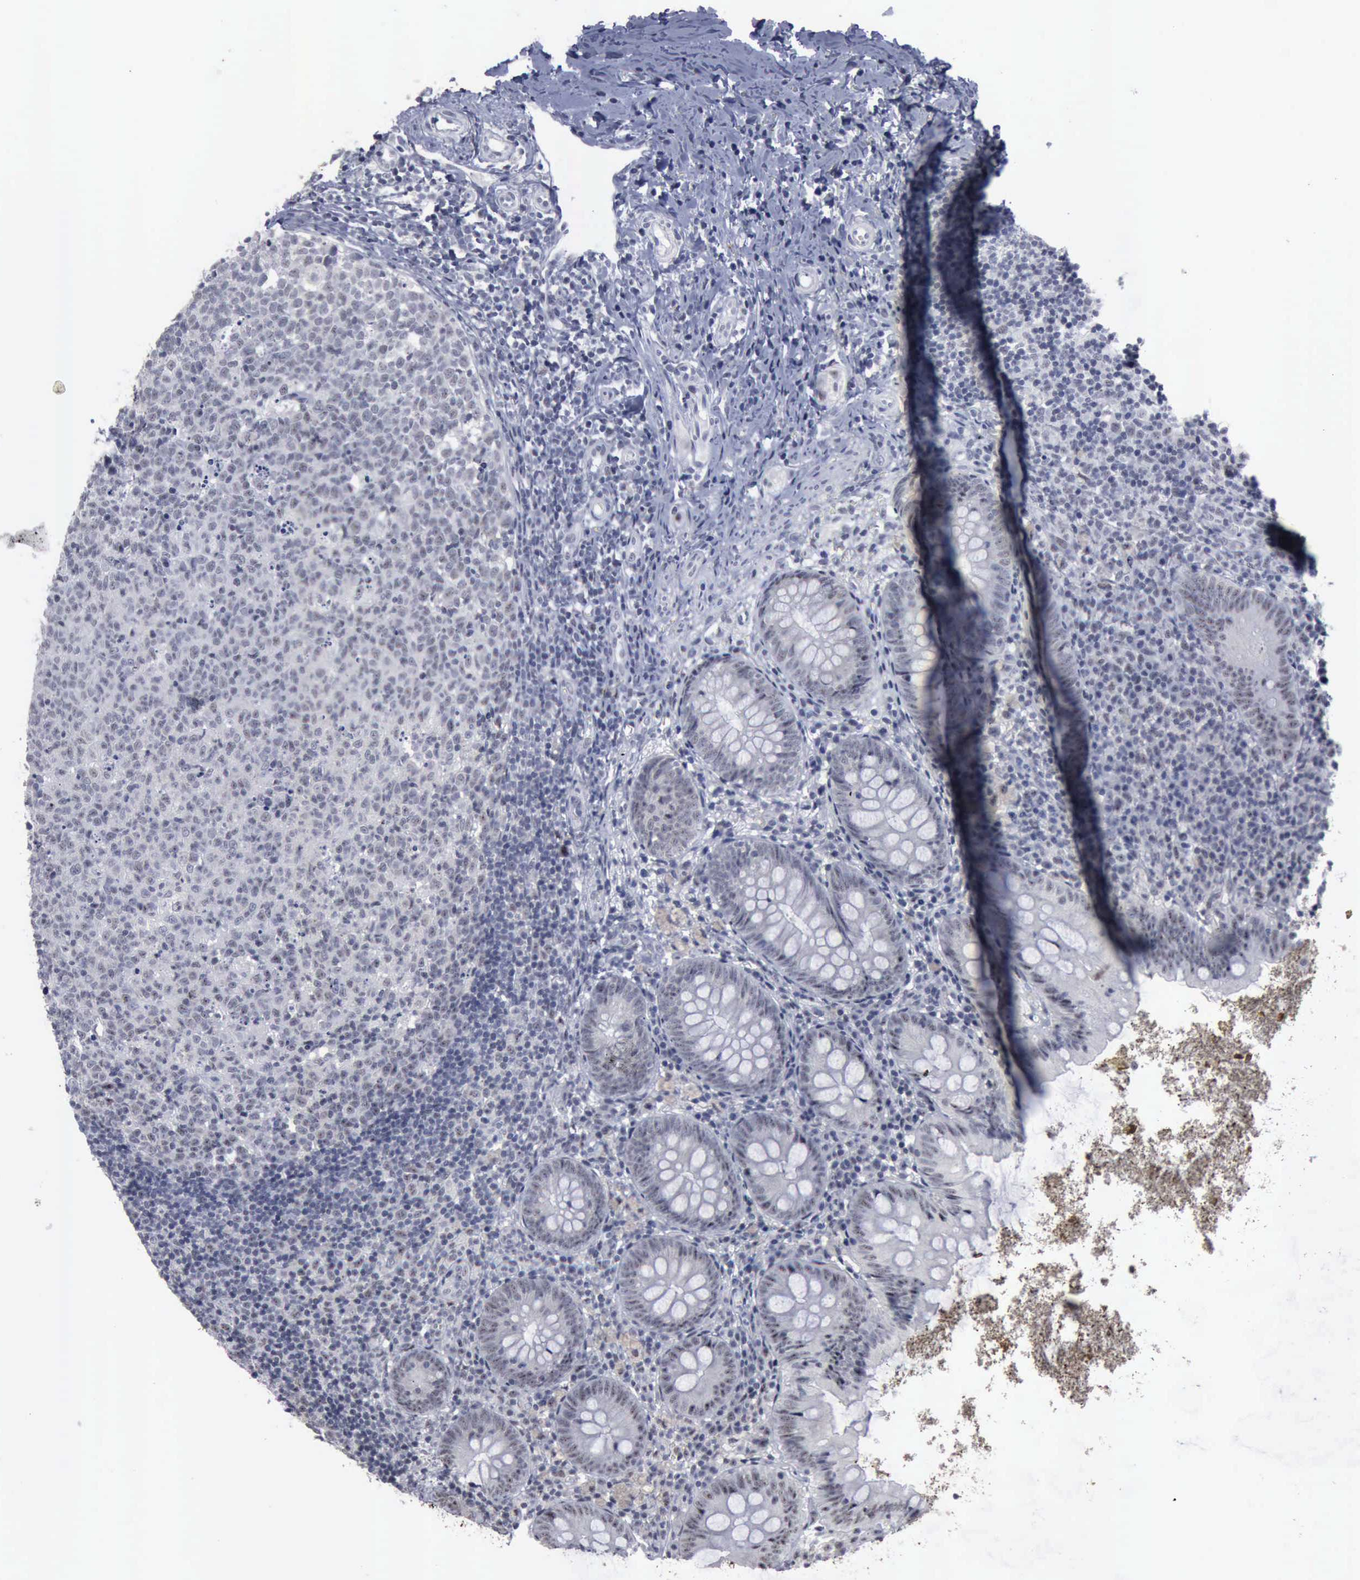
{"staining": {"intensity": "negative", "quantity": "none", "location": "none"}, "tissue": "appendix", "cell_type": "Glandular cells", "image_type": "normal", "snomed": [{"axis": "morphology", "description": "Normal tissue, NOS"}, {"axis": "topography", "description": "Appendix"}], "caption": "Immunohistochemistry histopathology image of benign appendix: human appendix stained with DAB (3,3'-diaminobenzidine) reveals no significant protein staining in glandular cells.", "gene": "BRD1", "patient": {"sex": "female", "age": 9}}